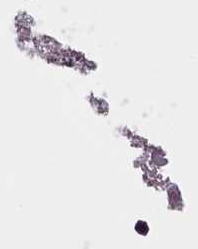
{"staining": {"intensity": "negative", "quantity": "none", "location": "none"}, "tissue": "endometrial cancer", "cell_type": "Tumor cells", "image_type": "cancer", "snomed": [{"axis": "morphology", "description": "Adenocarcinoma, NOS"}, {"axis": "topography", "description": "Endometrium"}], "caption": "Tumor cells show no significant staining in endometrial adenocarcinoma. The staining was performed using DAB to visualize the protein expression in brown, while the nuclei were stained in blue with hematoxylin (Magnification: 20x).", "gene": "PBX4", "patient": {"sex": "female", "age": 49}}